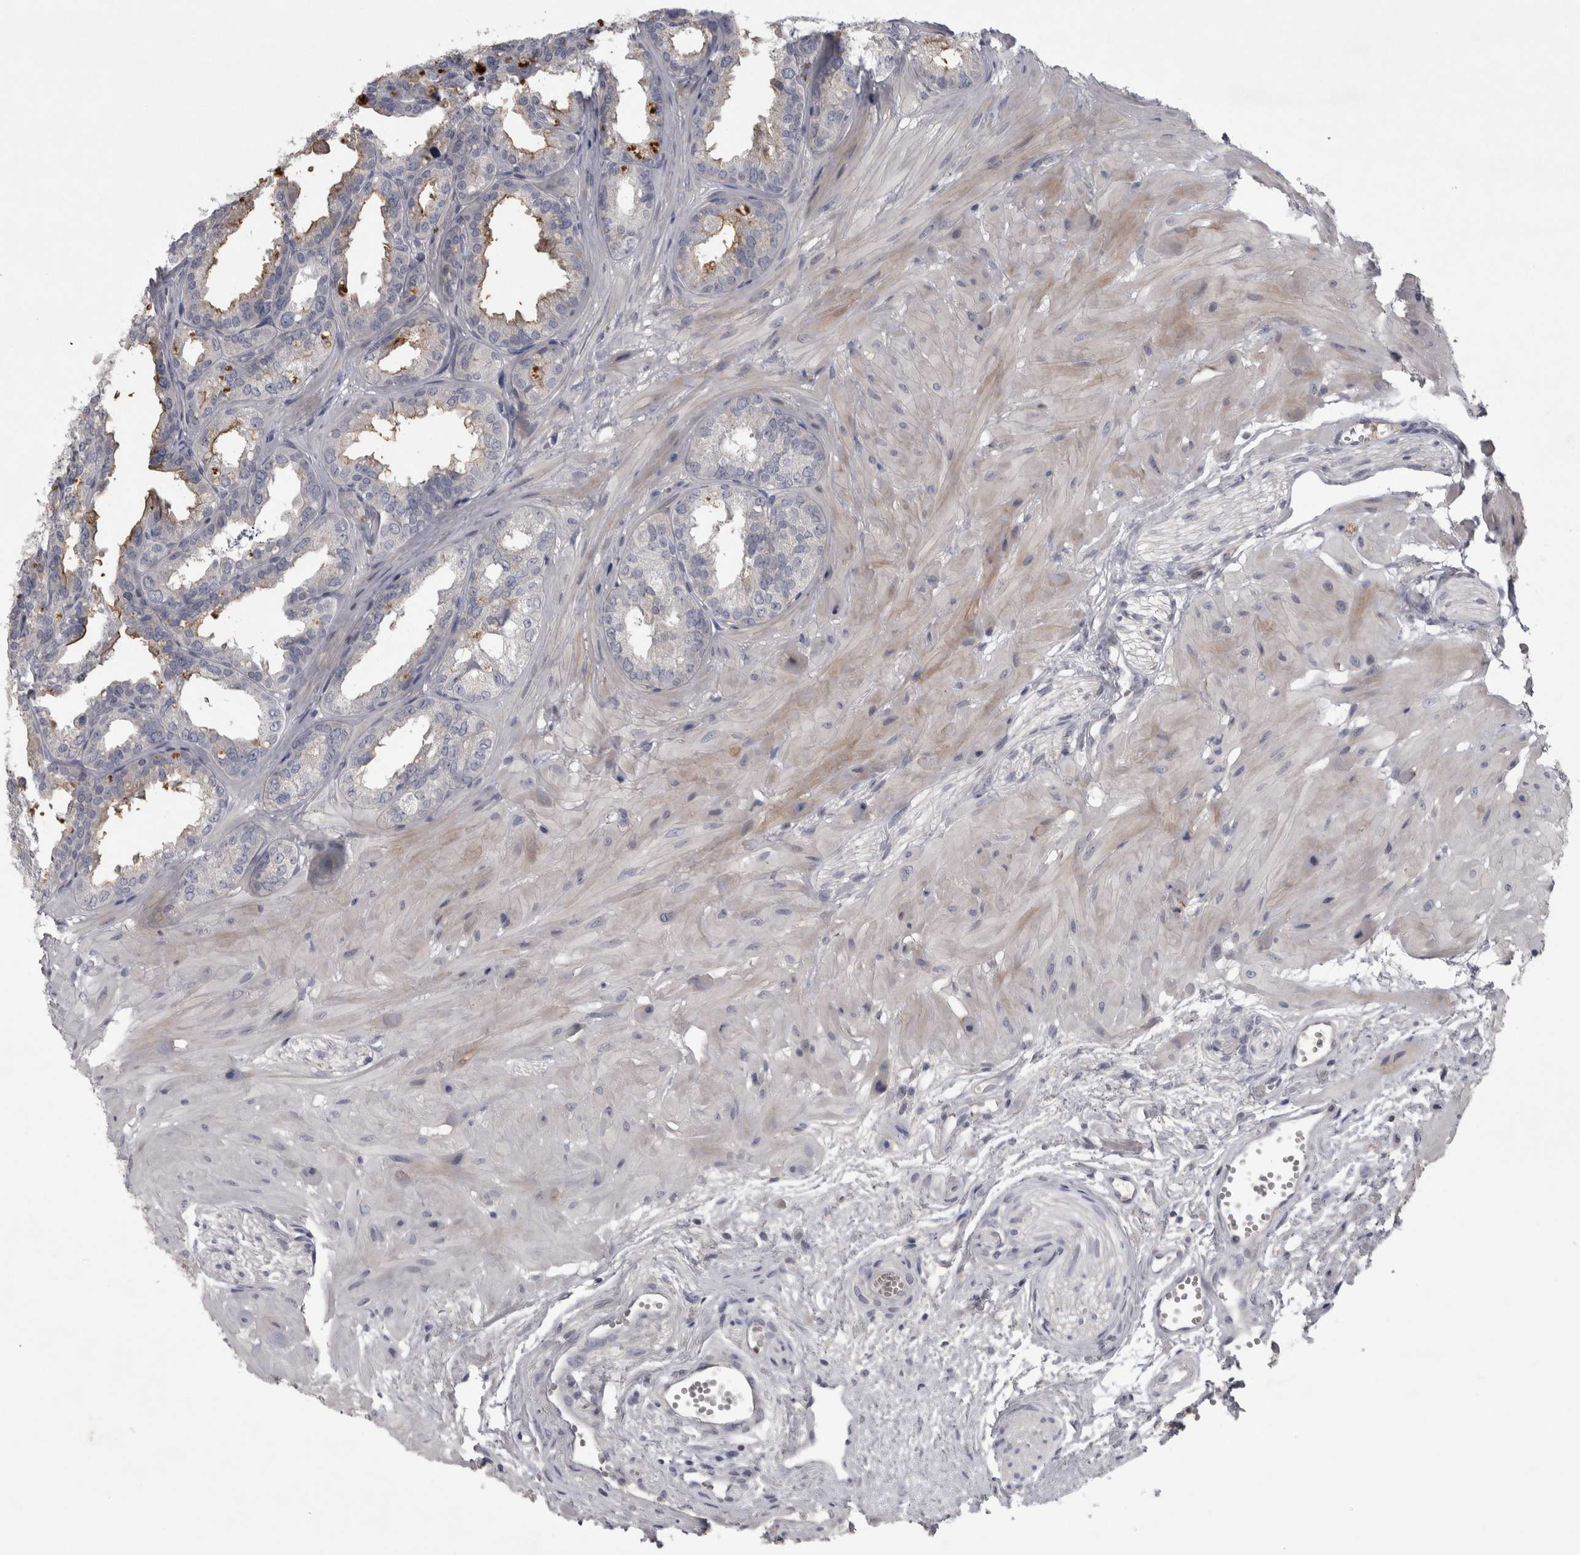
{"staining": {"intensity": "weak", "quantity": "25%-75%", "location": "cytoplasmic/membranous"}, "tissue": "seminal vesicle", "cell_type": "Glandular cells", "image_type": "normal", "snomed": [{"axis": "morphology", "description": "Normal tissue, NOS"}, {"axis": "topography", "description": "Prostate"}, {"axis": "topography", "description": "Seminal veicle"}], "caption": "Immunohistochemistry image of unremarkable seminal vesicle stained for a protein (brown), which demonstrates low levels of weak cytoplasmic/membranous expression in approximately 25%-75% of glandular cells.", "gene": "ENPP7", "patient": {"sex": "male", "age": 51}}